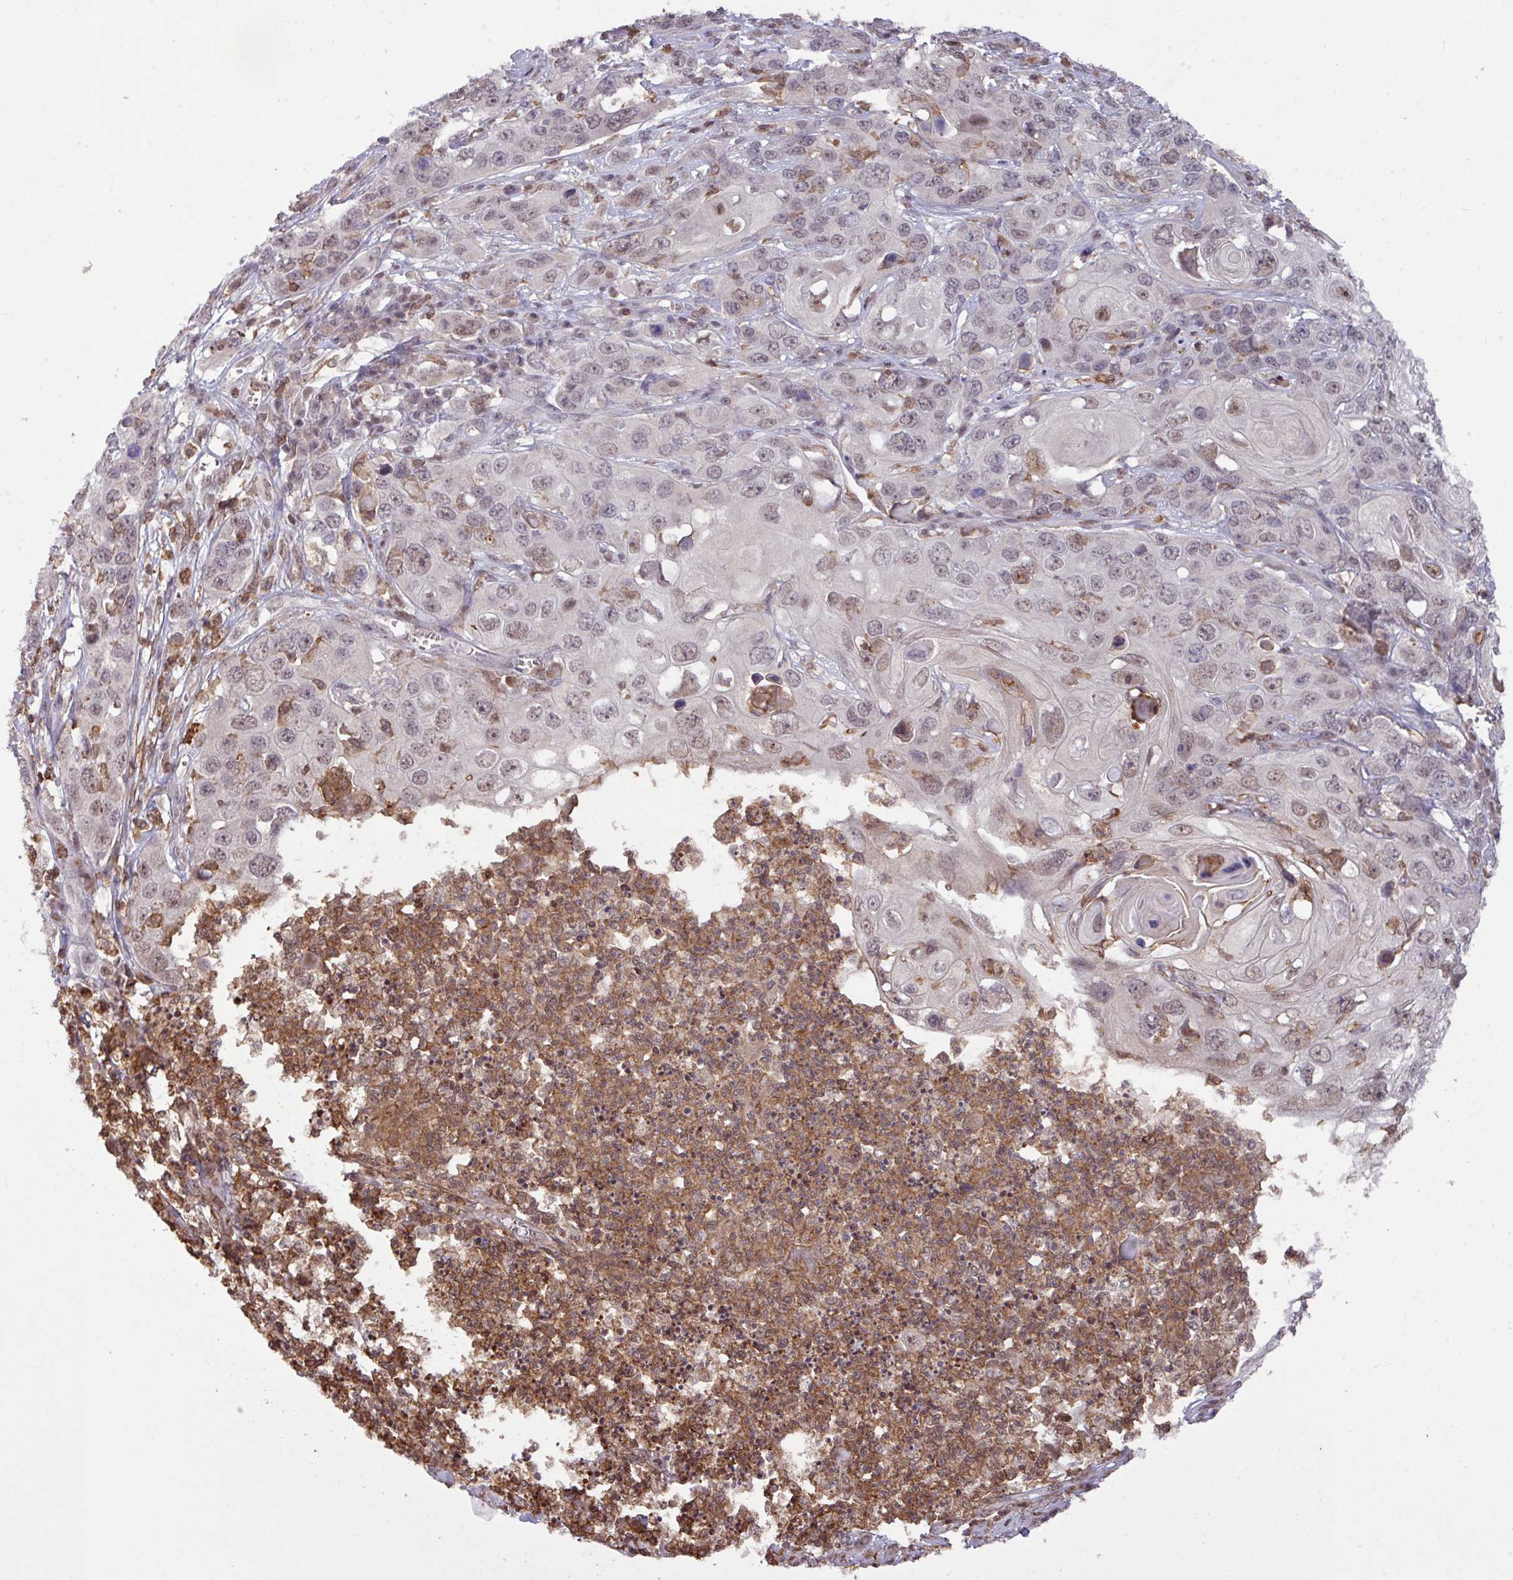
{"staining": {"intensity": "weak", "quantity": "25%-75%", "location": "nuclear"}, "tissue": "skin cancer", "cell_type": "Tumor cells", "image_type": "cancer", "snomed": [{"axis": "morphology", "description": "Squamous cell carcinoma, NOS"}, {"axis": "topography", "description": "Skin"}], "caption": "Human skin cancer stained with a protein marker displays weak staining in tumor cells.", "gene": "GON7", "patient": {"sex": "male", "age": 55}}